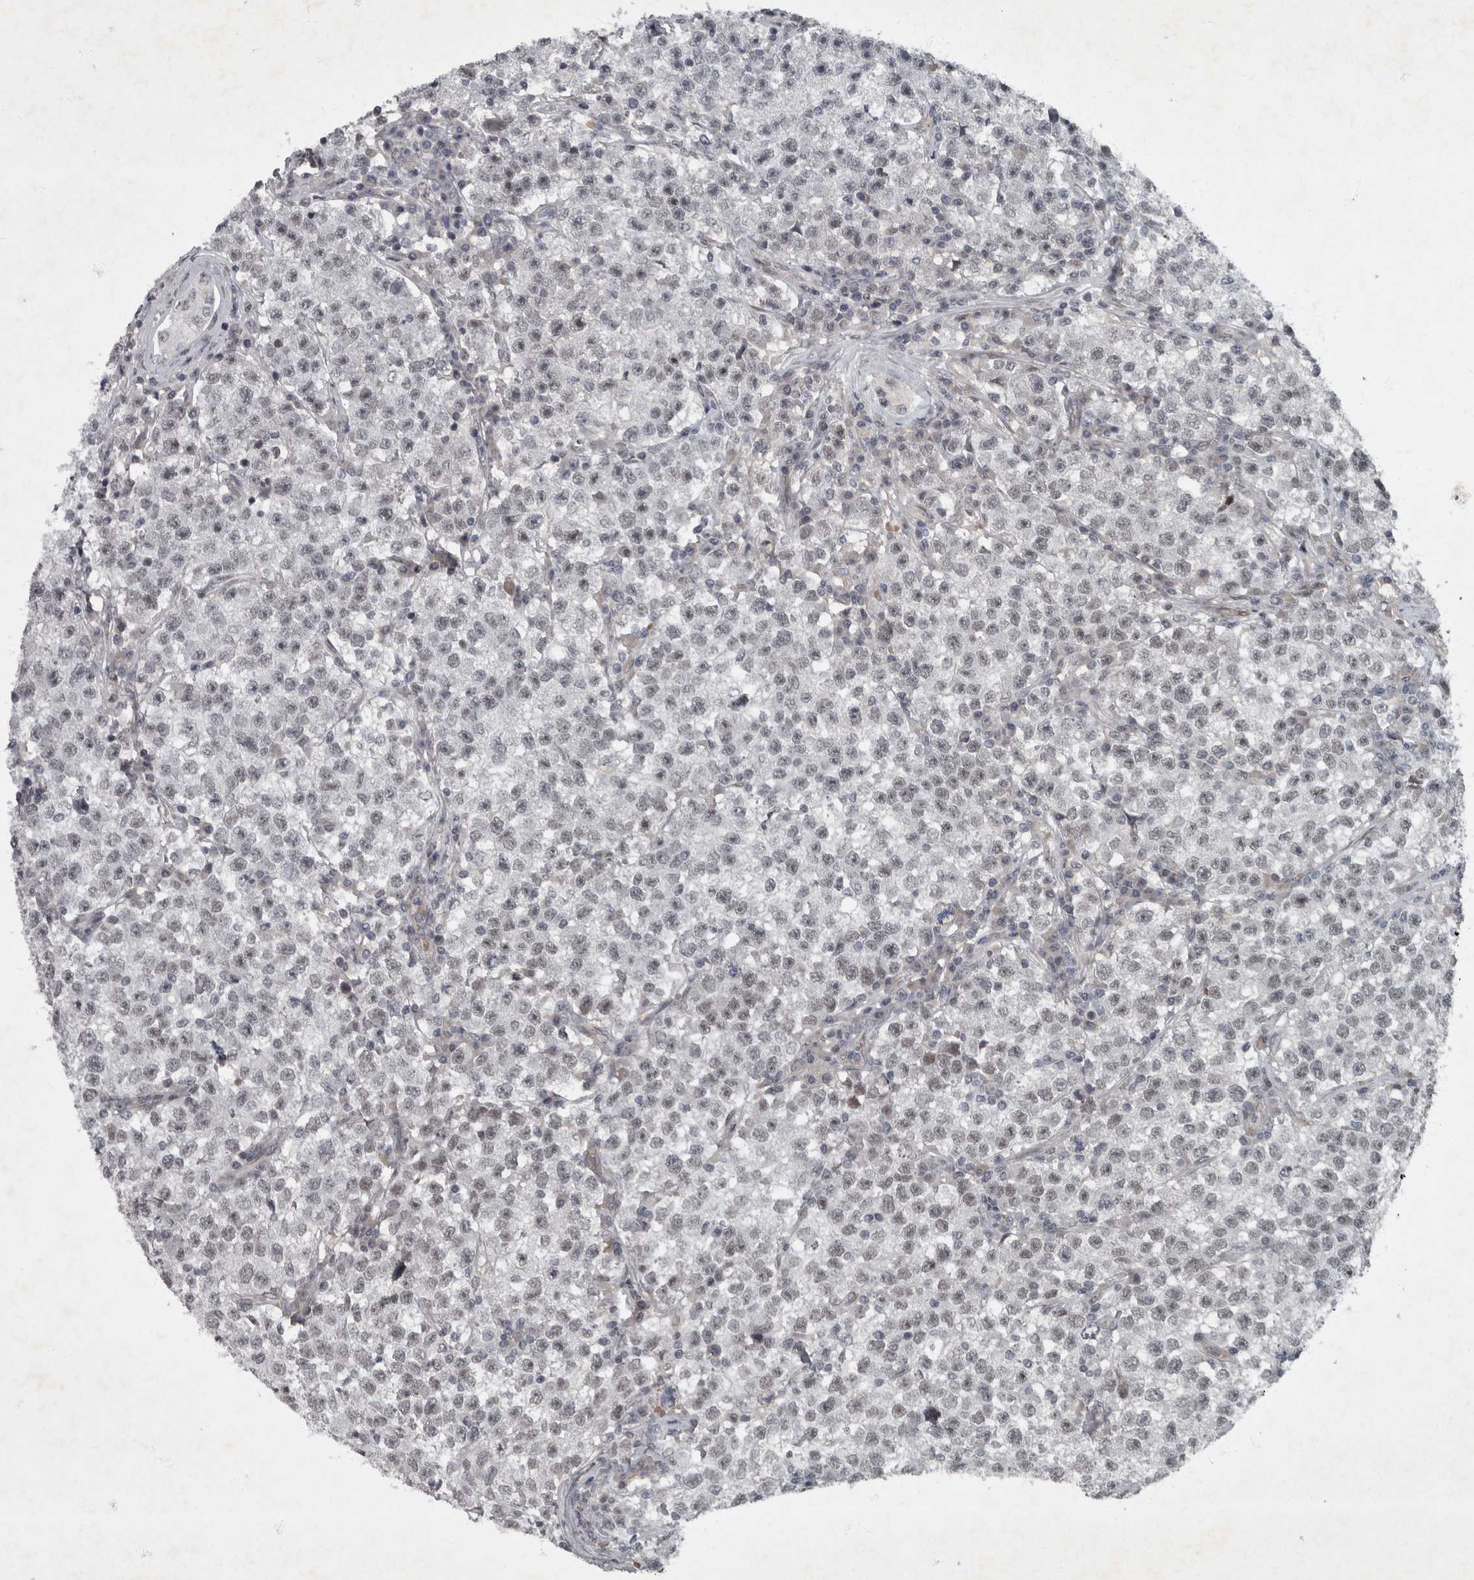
{"staining": {"intensity": "weak", "quantity": "25%-75%", "location": "nuclear"}, "tissue": "testis cancer", "cell_type": "Tumor cells", "image_type": "cancer", "snomed": [{"axis": "morphology", "description": "Seminoma, NOS"}, {"axis": "topography", "description": "Testis"}], "caption": "Immunohistochemistry of human seminoma (testis) displays low levels of weak nuclear staining in approximately 25%-75% of tumor cells.", "gene": "WDR33", "patient": {"sex": "male", "age": 22}}